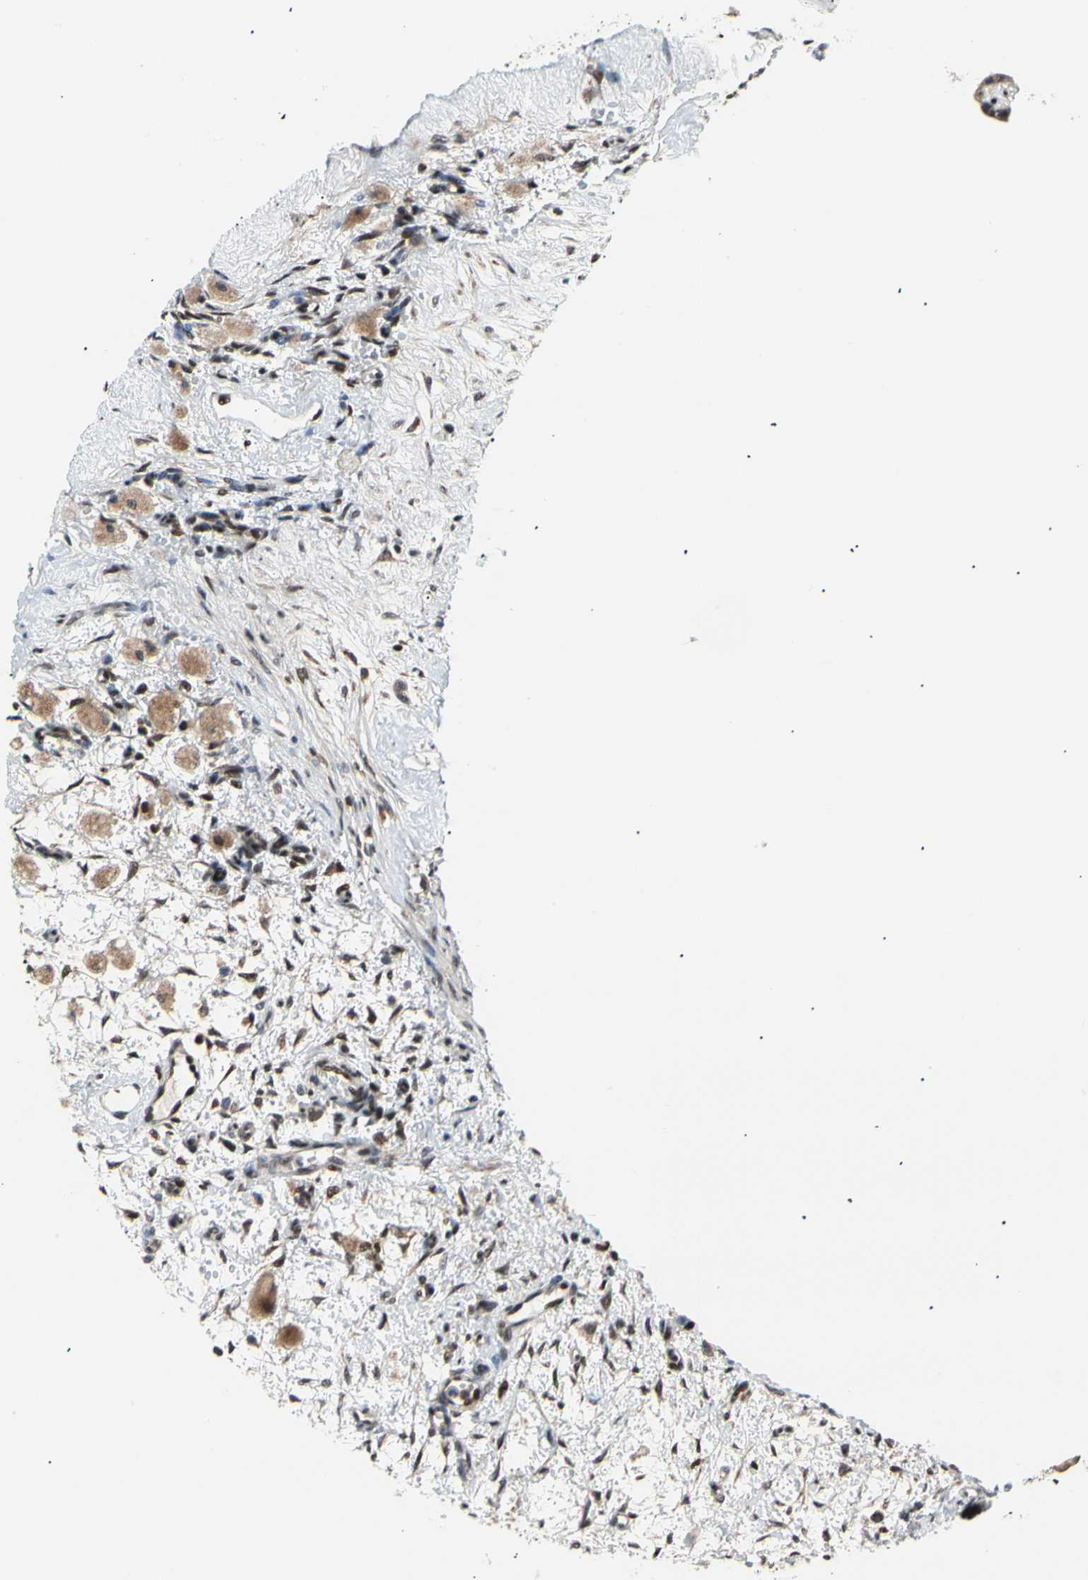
{"staining": {"intensity": "strong", "quantity": ">75%", "location": "nuclear"}, "tissue": "ovary", "cell_type": "Follicle cells", "image_type": "normal", "snomed": [{"axis": "morphology", "description": "Normal tissue, NOS"}, {"axis": "topography", "description": "Ovary"}], "caption": "Approximately >75% of follicle cells in benign ovary demonstrate strong nuclear protein expression as visualized by brown immunohistochemical staining.", "gene": "E2F1", "patient": {"sex": "female", "age": 33}}